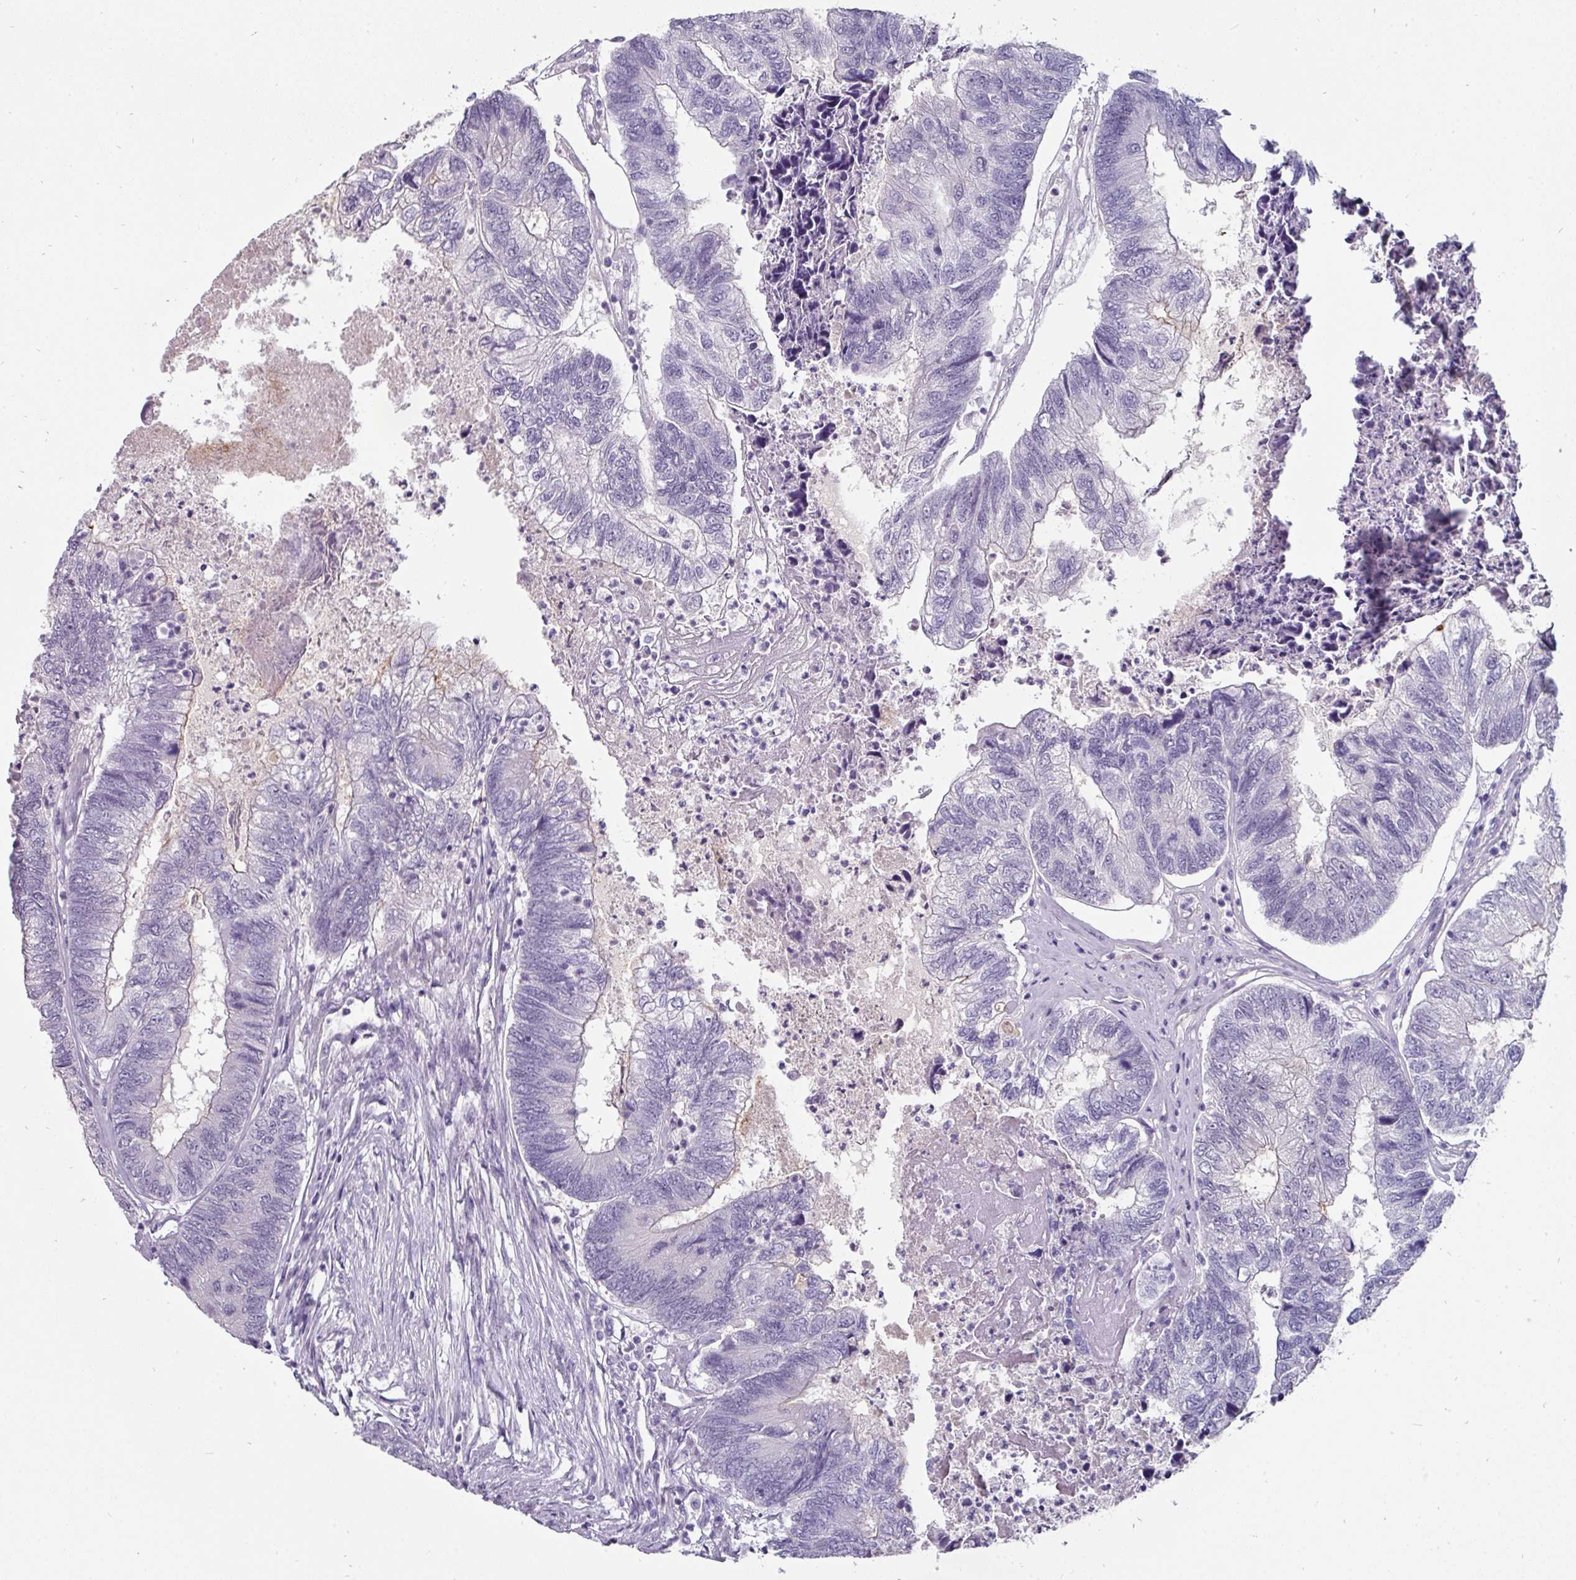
{"staining": {"intensity": "negative", "quantity": "none", "location": "none"}, "tissue": "colorectal cancer", "cell_type": "Tumor cells", "image_type": "cancer", "snomed": [{"axis": "morphology", "description": "Adenocarcinoma, NOS"}, {"axis": "topography", "description": "Colon"}], "caption": "IHC of human adenocarcinoma (colorectal) reveals no staining in tumor cells.", "gene": "EYA3", "patient": {"sex": "female", "age": 67}}